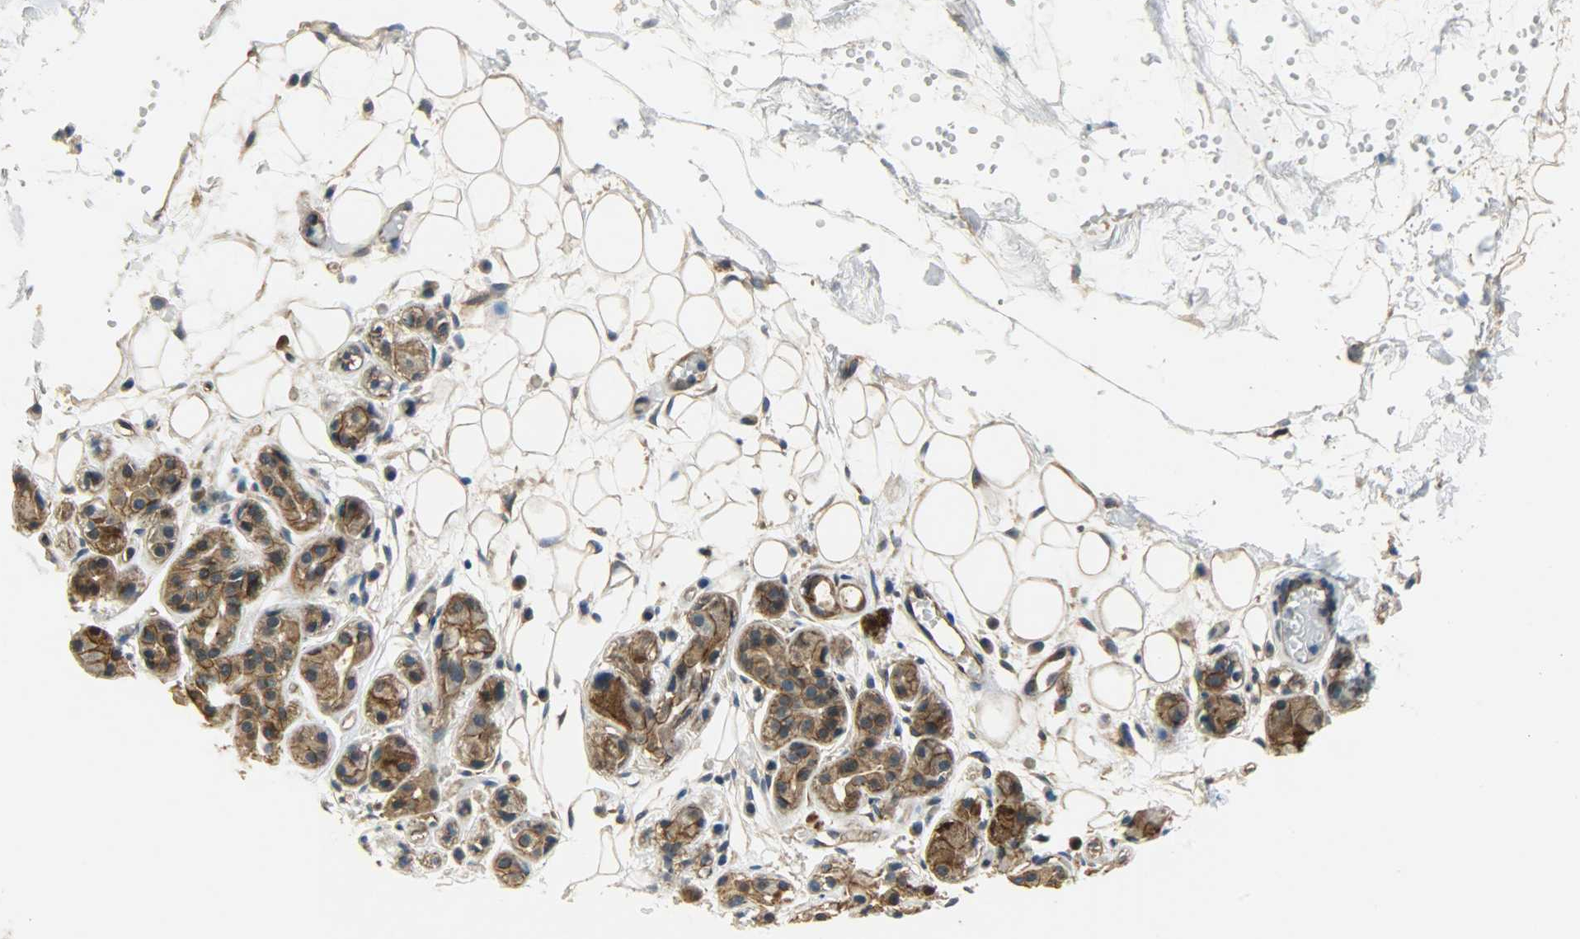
{"staining": {"intensity": "strong", "quantity": ">75%", "location": "cytoplasmic/membranous"}, "tissue": "salivary gland", "cell_type": "Glandular cells", "image_type": "normal", "snomed": [{"axis": "morphology", "description": "Normal tissue, NOS"}, {"axis": "topography", "description": "Salivary gland"}], "caption": "A high-resolution micrograph shows immunohistochemistry (IHC) staining of benign salivary gland, which displays strong cytoplasmic/membranous expression in about >75% of glandular cells. The staining was performed using DAB, with brown indicating positive protein expression. Nuclei are stained blue with hematoxylin.", "gene": "KIAA1217", "patient": {"sex": "male", "age": 54}}